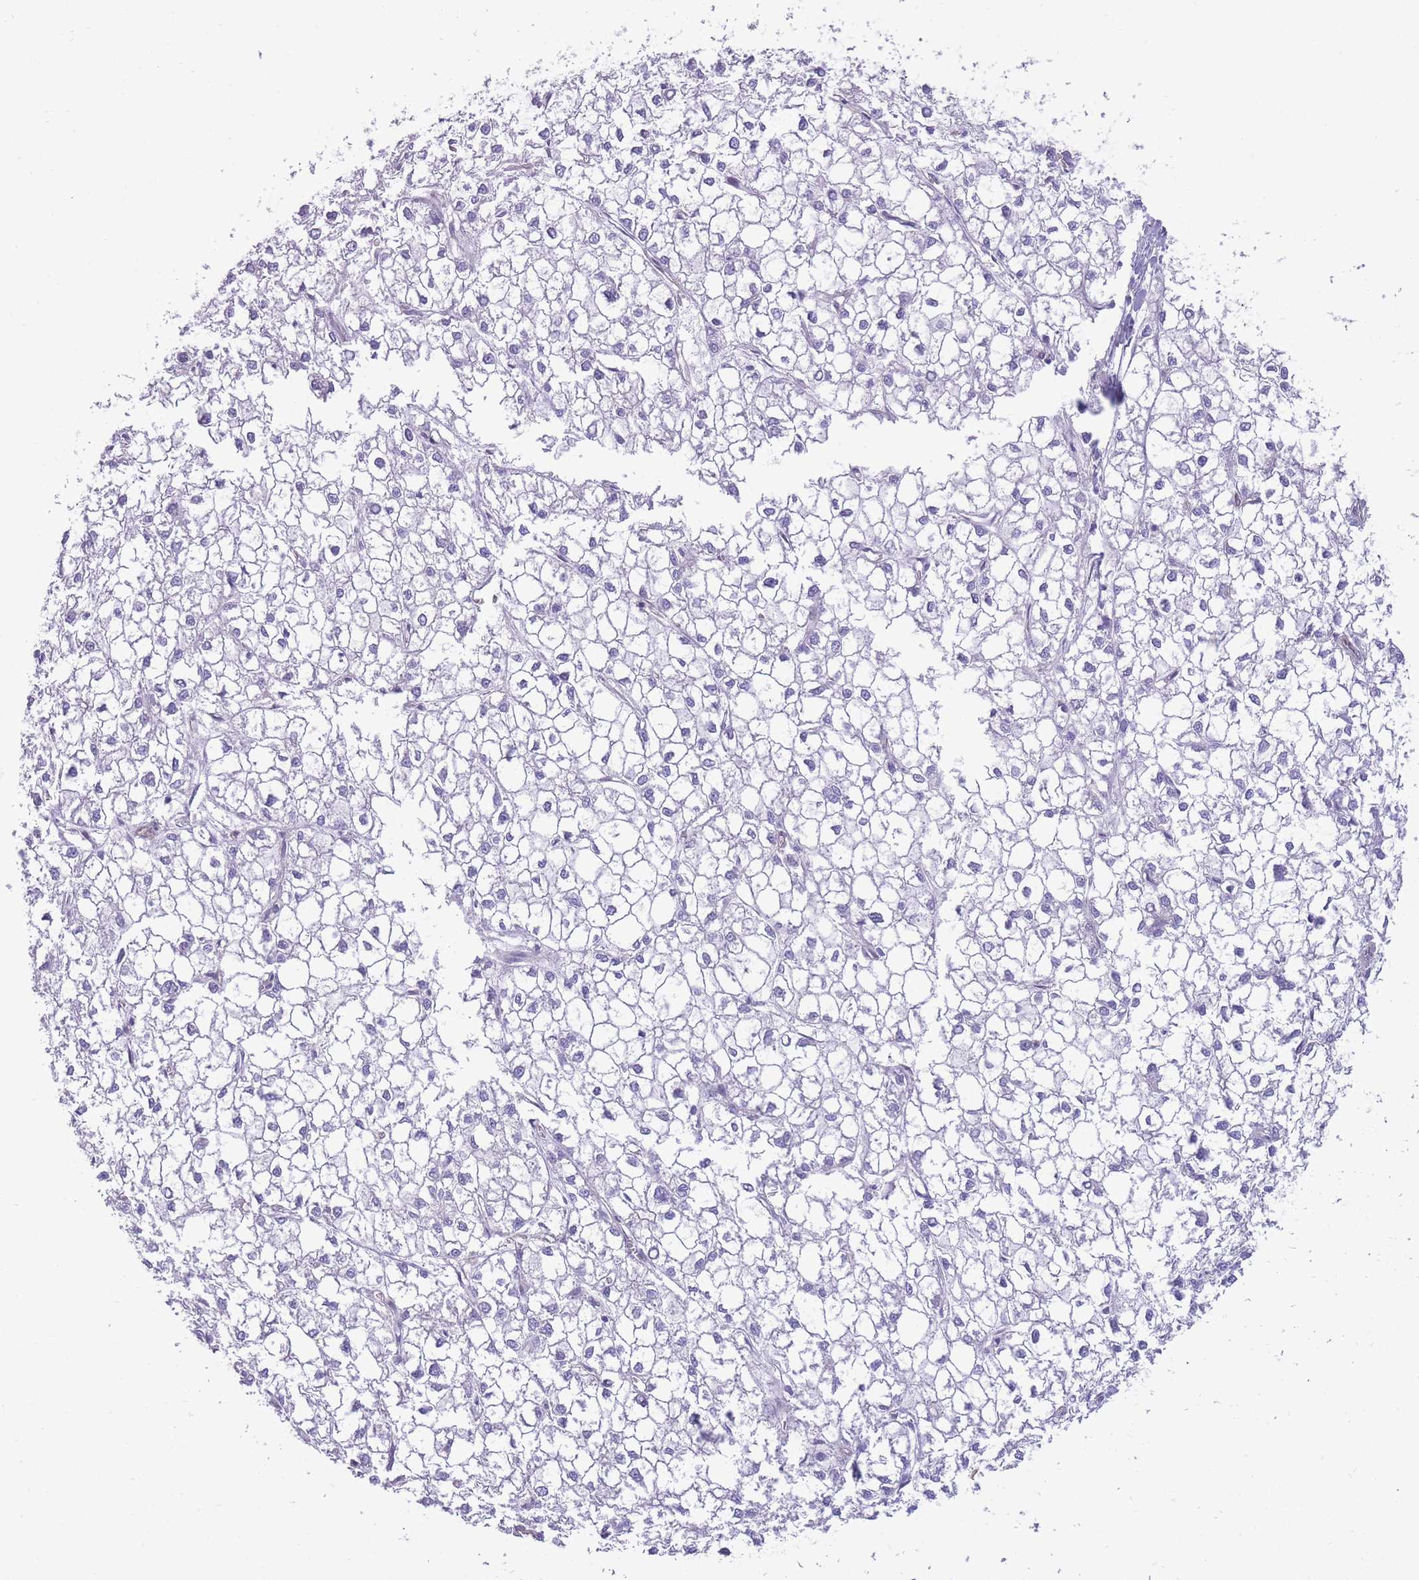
{"staining": {"intensity": "negative", "quantity": "none", "location": "none"}, "tissue": "liver cancer", "cell_type": "Tumor cells", "image_type": "cancer", "snomed": [{"axis": "morphology", "description": "Carcinoma, Hepatocellular, NOS"}, {"axis": "topography", "description": "Liver"}], "caption": "The immunohistochemistry photomicrograph has no significant staining in tumor cells of liver cancer (hepatocellular carcinoma) tissue.", "gene": "RGS11", "patient": {"sex": "female", "age": 43}}